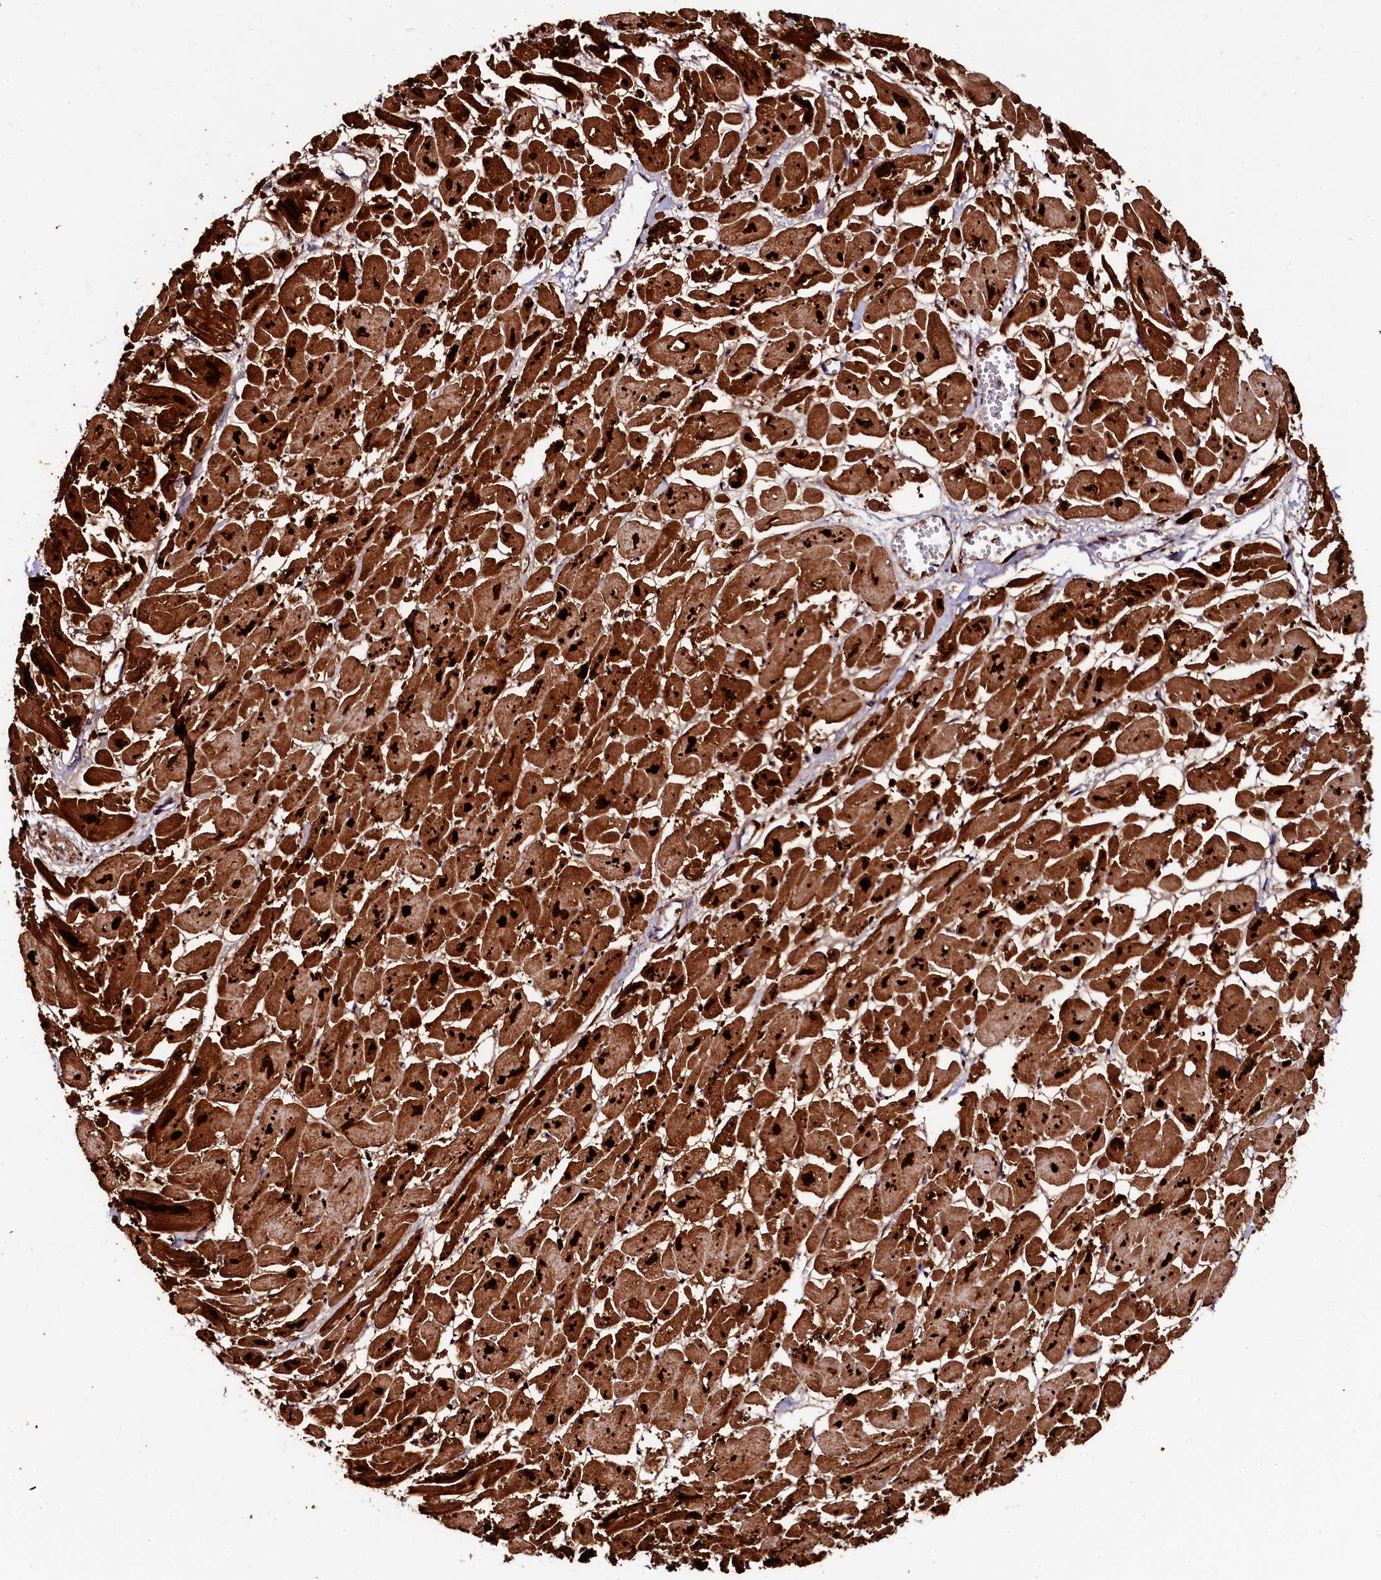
{"staining": {"intensity": "strong", "quantity": ">75%", "location": "cytoplasmic/membranous"}, "tissue": "heart muscle", "cell_type": "Cardiomyocytes", "image_type": "normal", "snomed": [{"axis": "morphology", "description": "Normal tissue, NOS"}, {"axis": "topography", "description": "Heart"}], "caption": "Strong cytoplasmic/membranous protein expression is seen in about >75% of cardiomyocytes in heart muscle. The staining is performed using DAB brown chromogen to label protein expression. The nuclei are counter-stained blue using hematoxylin.", "gene": "APPL2", "patient": {"sex": "male", "age": 54}}